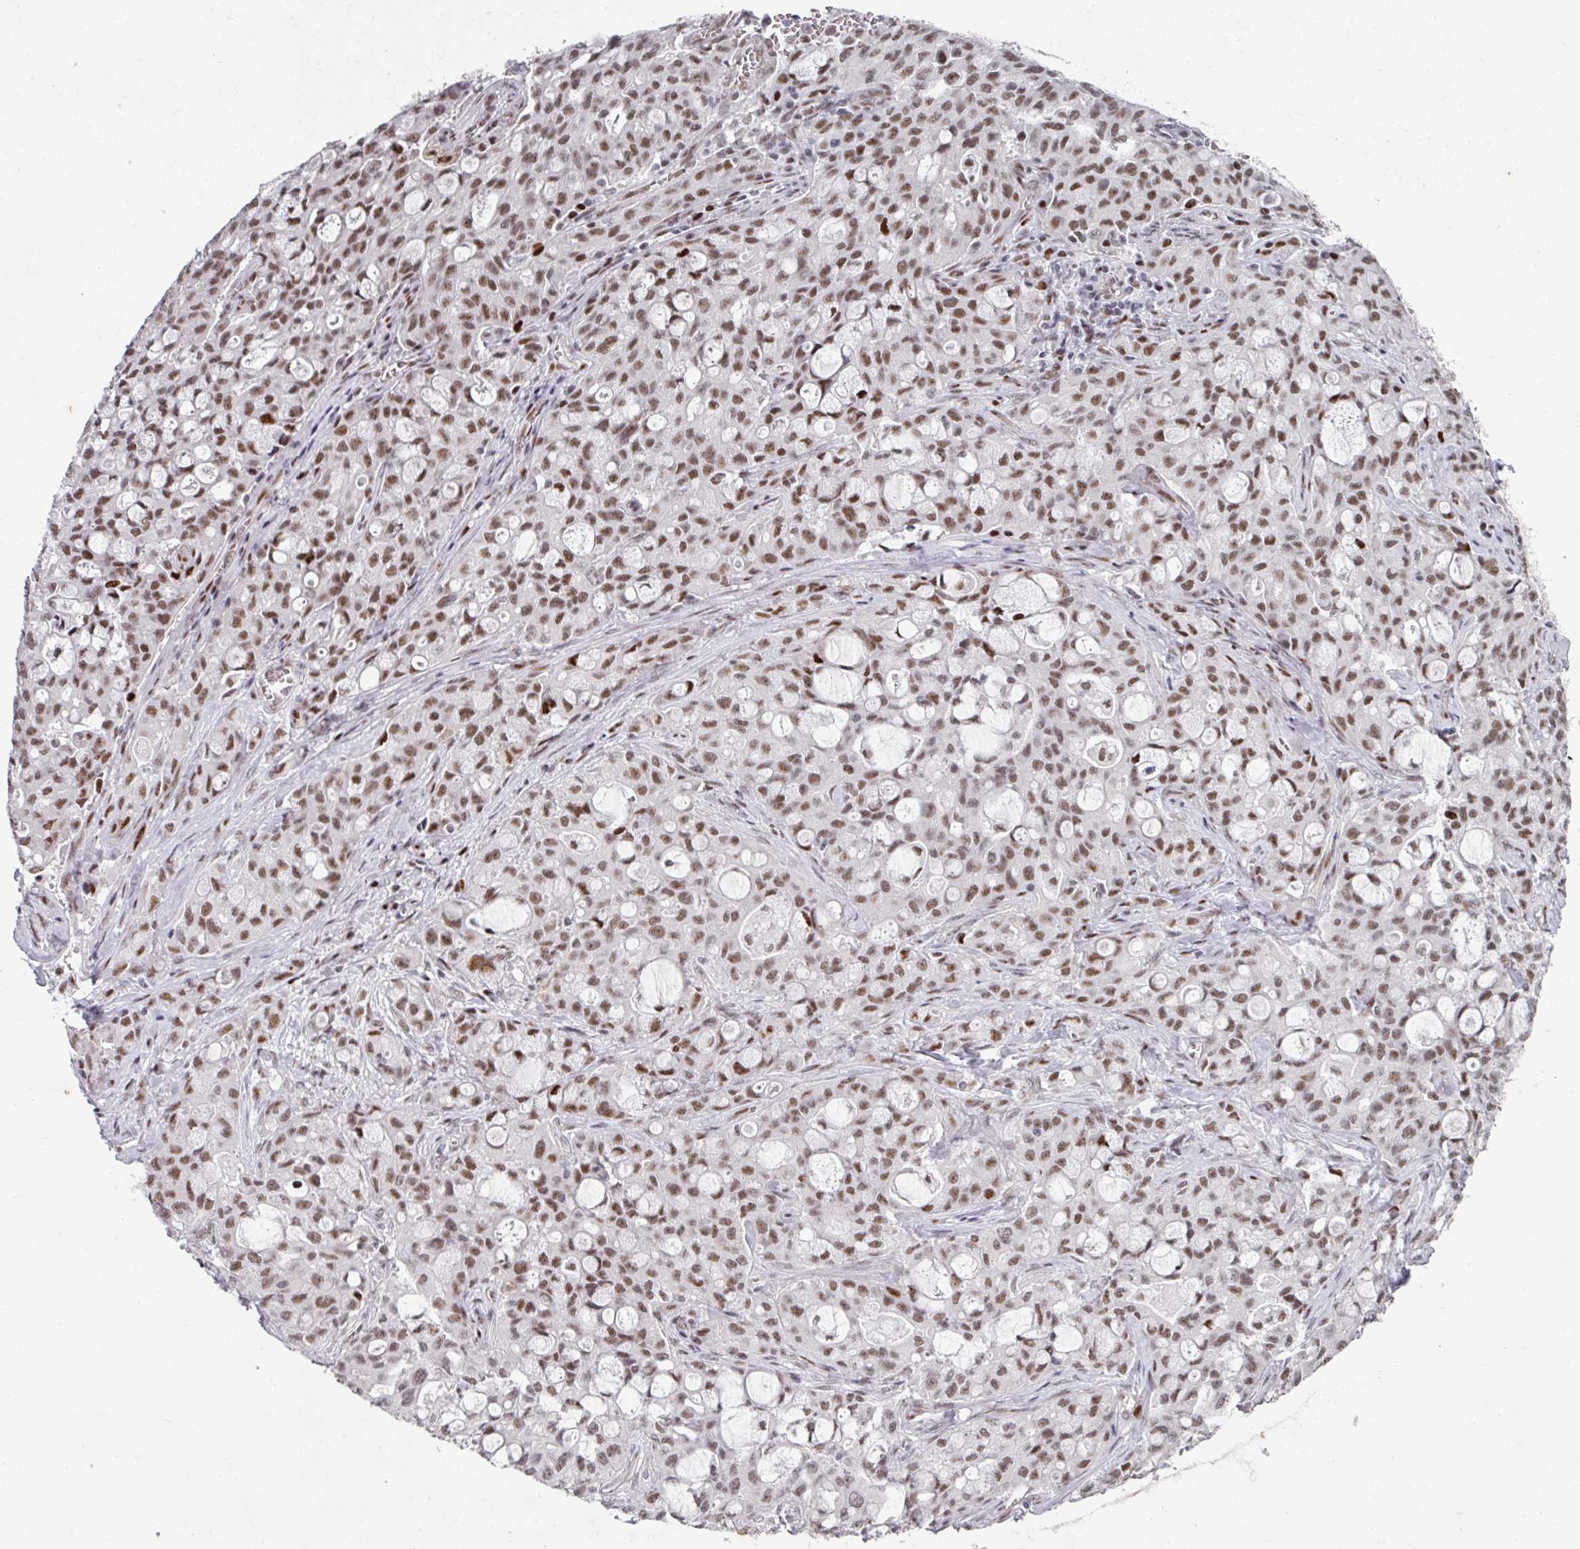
{"staining": {"intensity": "moderate", "quantity": ">75%", "location": "nuclear"}, "tissue": "lung cancer", "cell_type": "Tumor cells", "image_type": "cancer", "snomed": [{"axis": "morphology", "description": "Adenocarcinoma, NOS"}, {"axis": "topography", "description": "Lung"}], "caption": "Lung cancer stained with a protein marker exhibits moderate staining in tumor cells.", "gene": "SF3B5", "patient": {"sex": "female", "age": 44}}